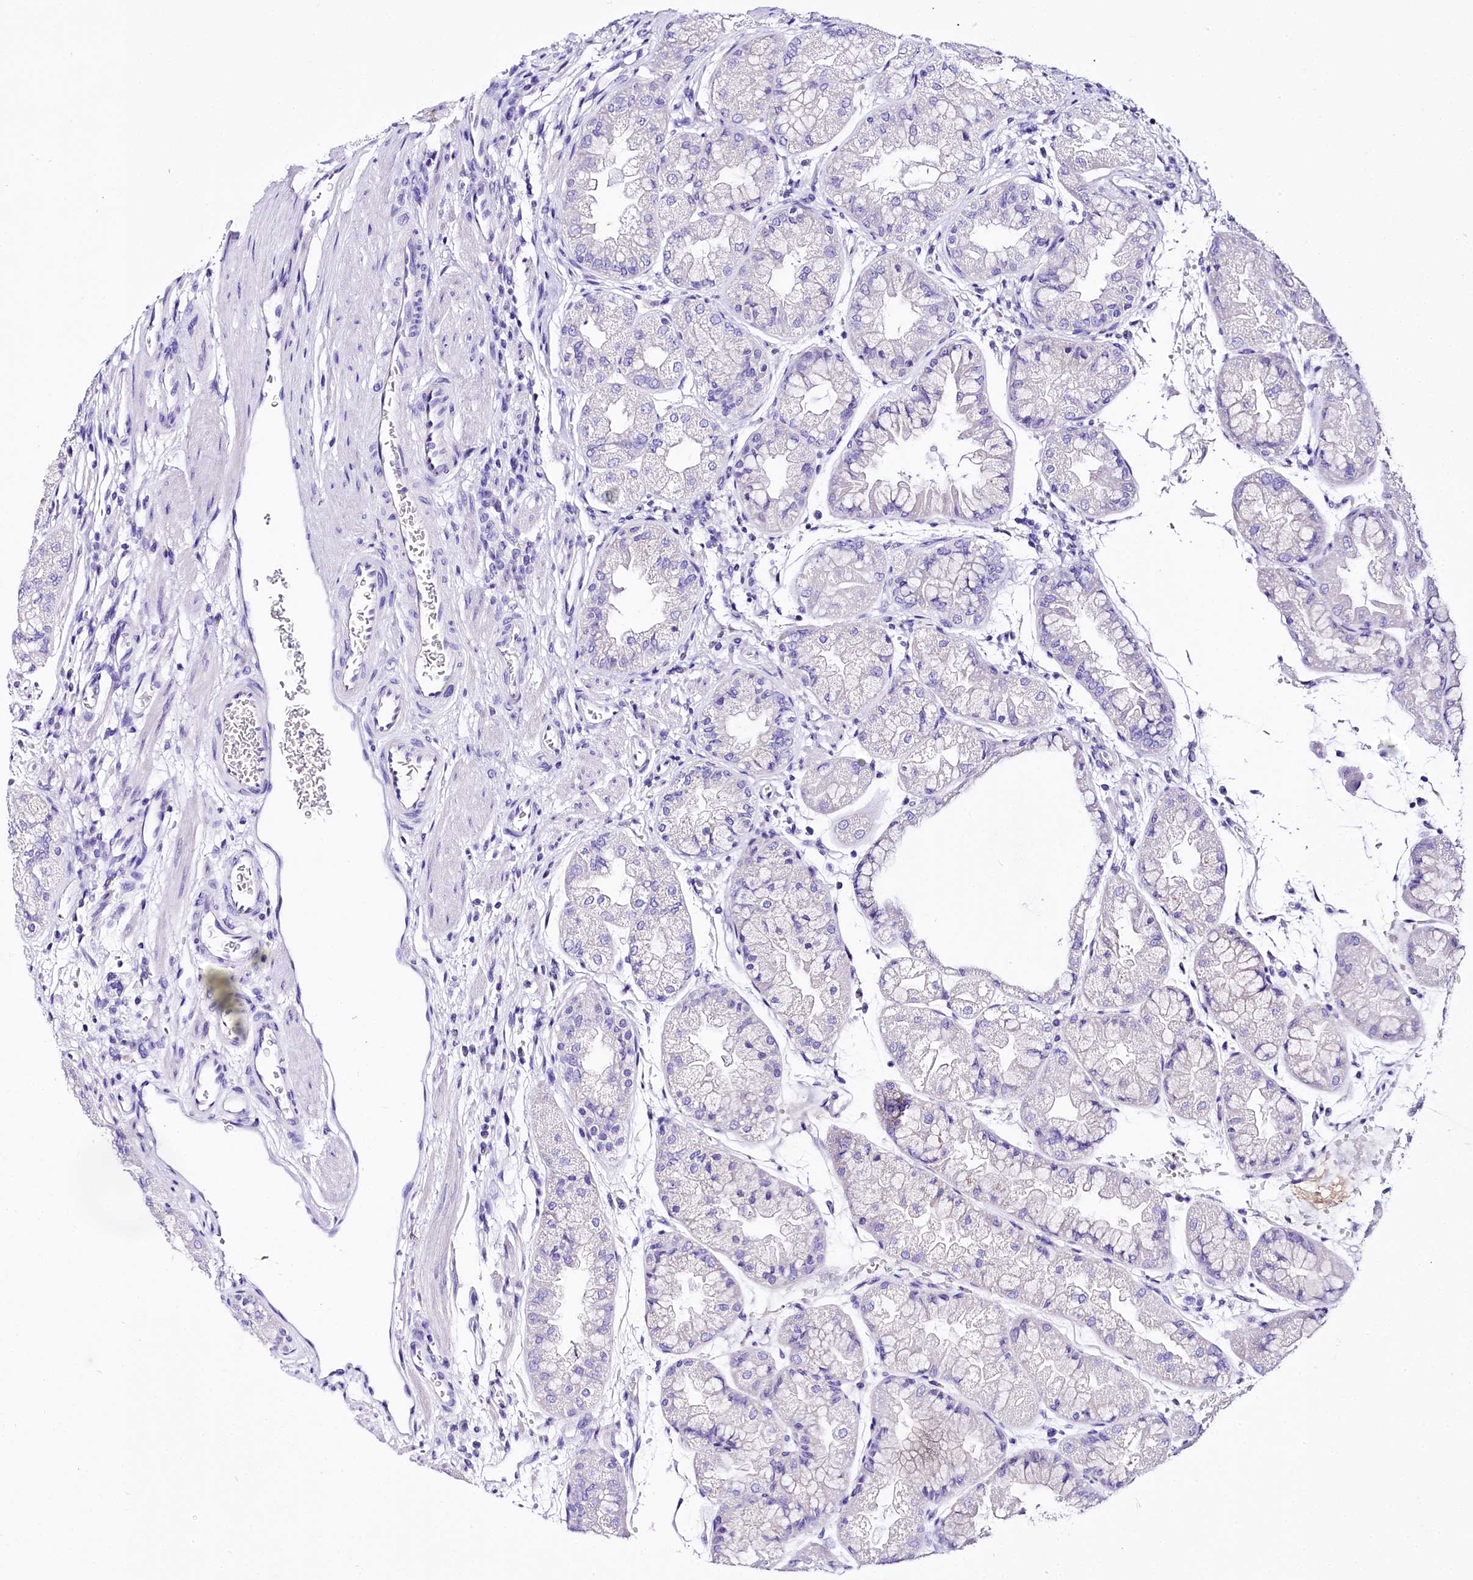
{"staining": {"intensity": "negative", "quantity": "none", "location": "none"}, "tissue": "stomach", "cell_type": "Glandular cells", "image_type": "normal", "snomed": [{"axis": "morphology", "description": "Normal tissue, NOS"}, {"axis": "topography", "description": "Stomach, upper"}], "caption": "Immunohistochemistry (IHC) image of benign human stomach stained for a protein (brown), which displays no staining in glandular cells.", "gene": "A2ML1", "patient": {"sex": "male", "age": 47}}